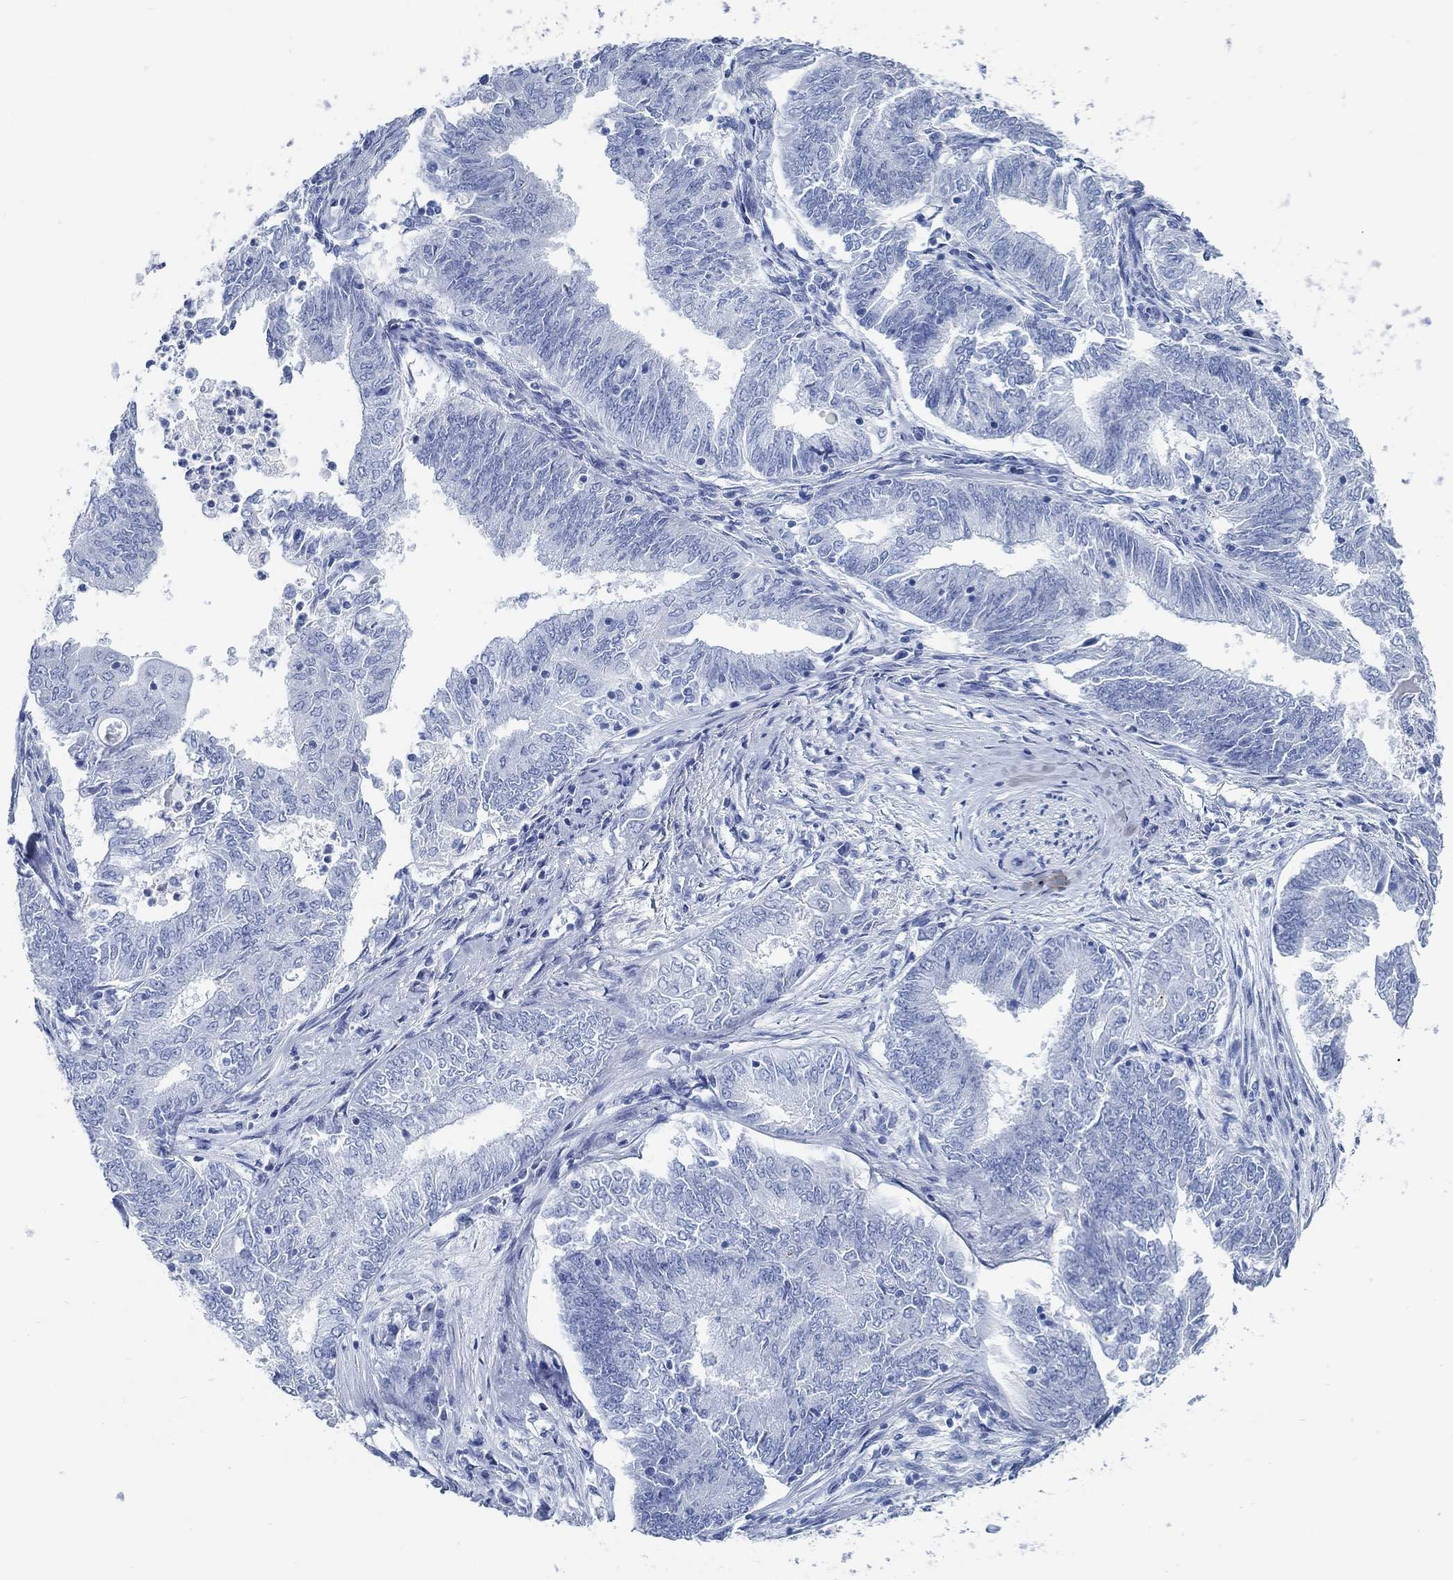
{"staining": {"intensity": "negative", "quantity": "none", "location": "none"}, "tissue": "endometrial cancer", "cell_type": "Tumor cells", "image_type": "cancer", "snomed": [{"axis": "morphology", "description": "Adenocarcinoma, NOS"}, {"axis": "topography", "description": "Endometrium"}], "caption": "High power microscopy histopathology image of an immunohistochemistry image of endometrial cancer (adenocarcinoma), revealing no significant expression in tumor cells.", "gene": "SLC45A1", "patient": {"sex": "female", "age": 62}}